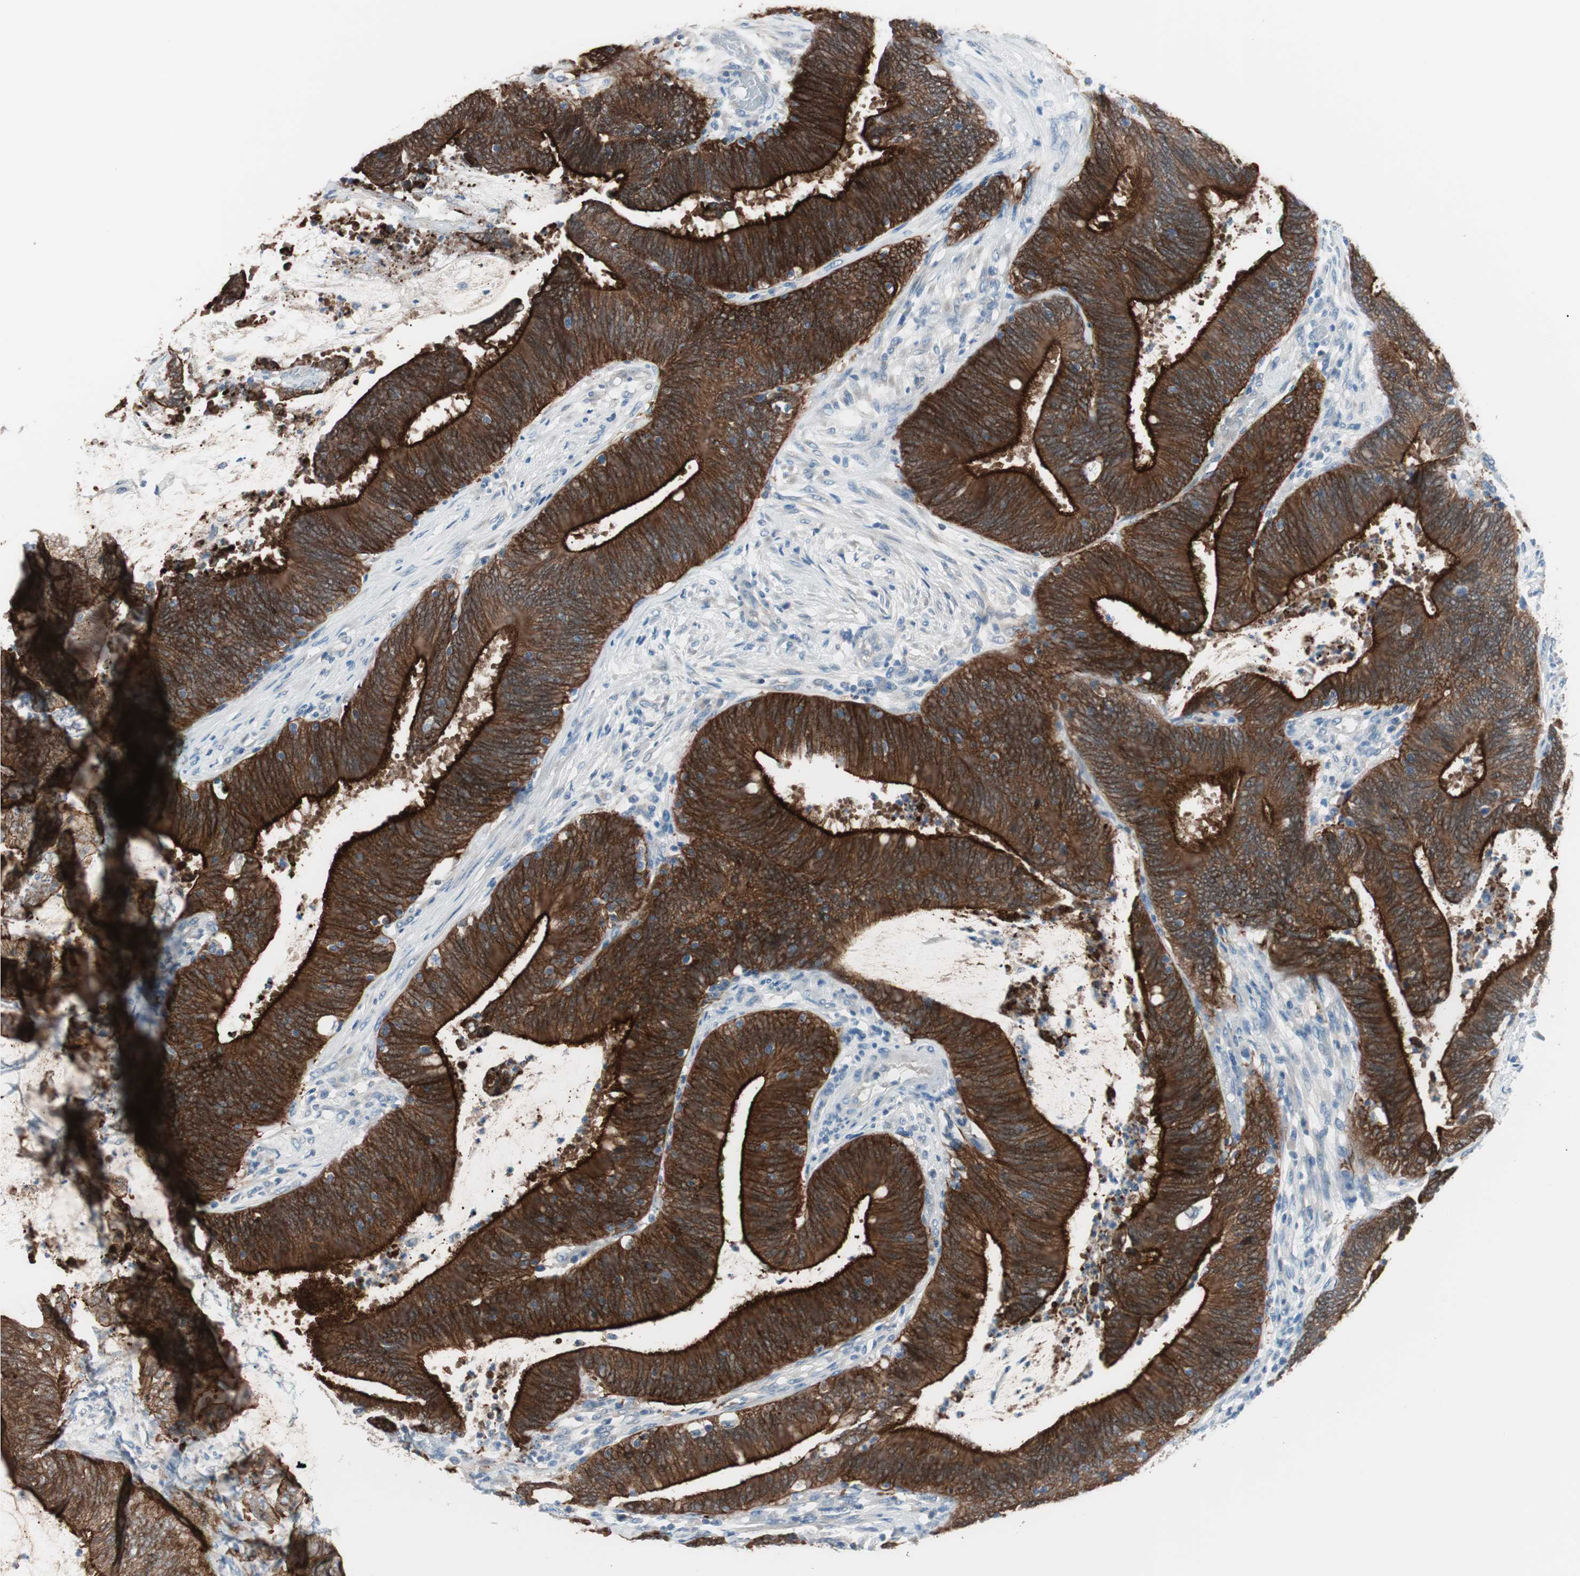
{"staining": {"intensity": "strong", "quantity": ">75%", "location": "cytoplasmic/membranous"}, "tissue": "colorectal cancer", "cell_type": "Tumor cells", "image_type": "cancer", "snomed": [{"axis": "morphology", "description": "Adenocarcinoma, NOS"}, {"axis": "topography", "description": "Rectum"}], "caption": "Tumor cells show strong cytoplasmic/membranous positivity in approximately >75% of cells in adenocarcinoma (colorectal).", "gene": "VIL1", "patient": {"sex": "female", "age": 66}}